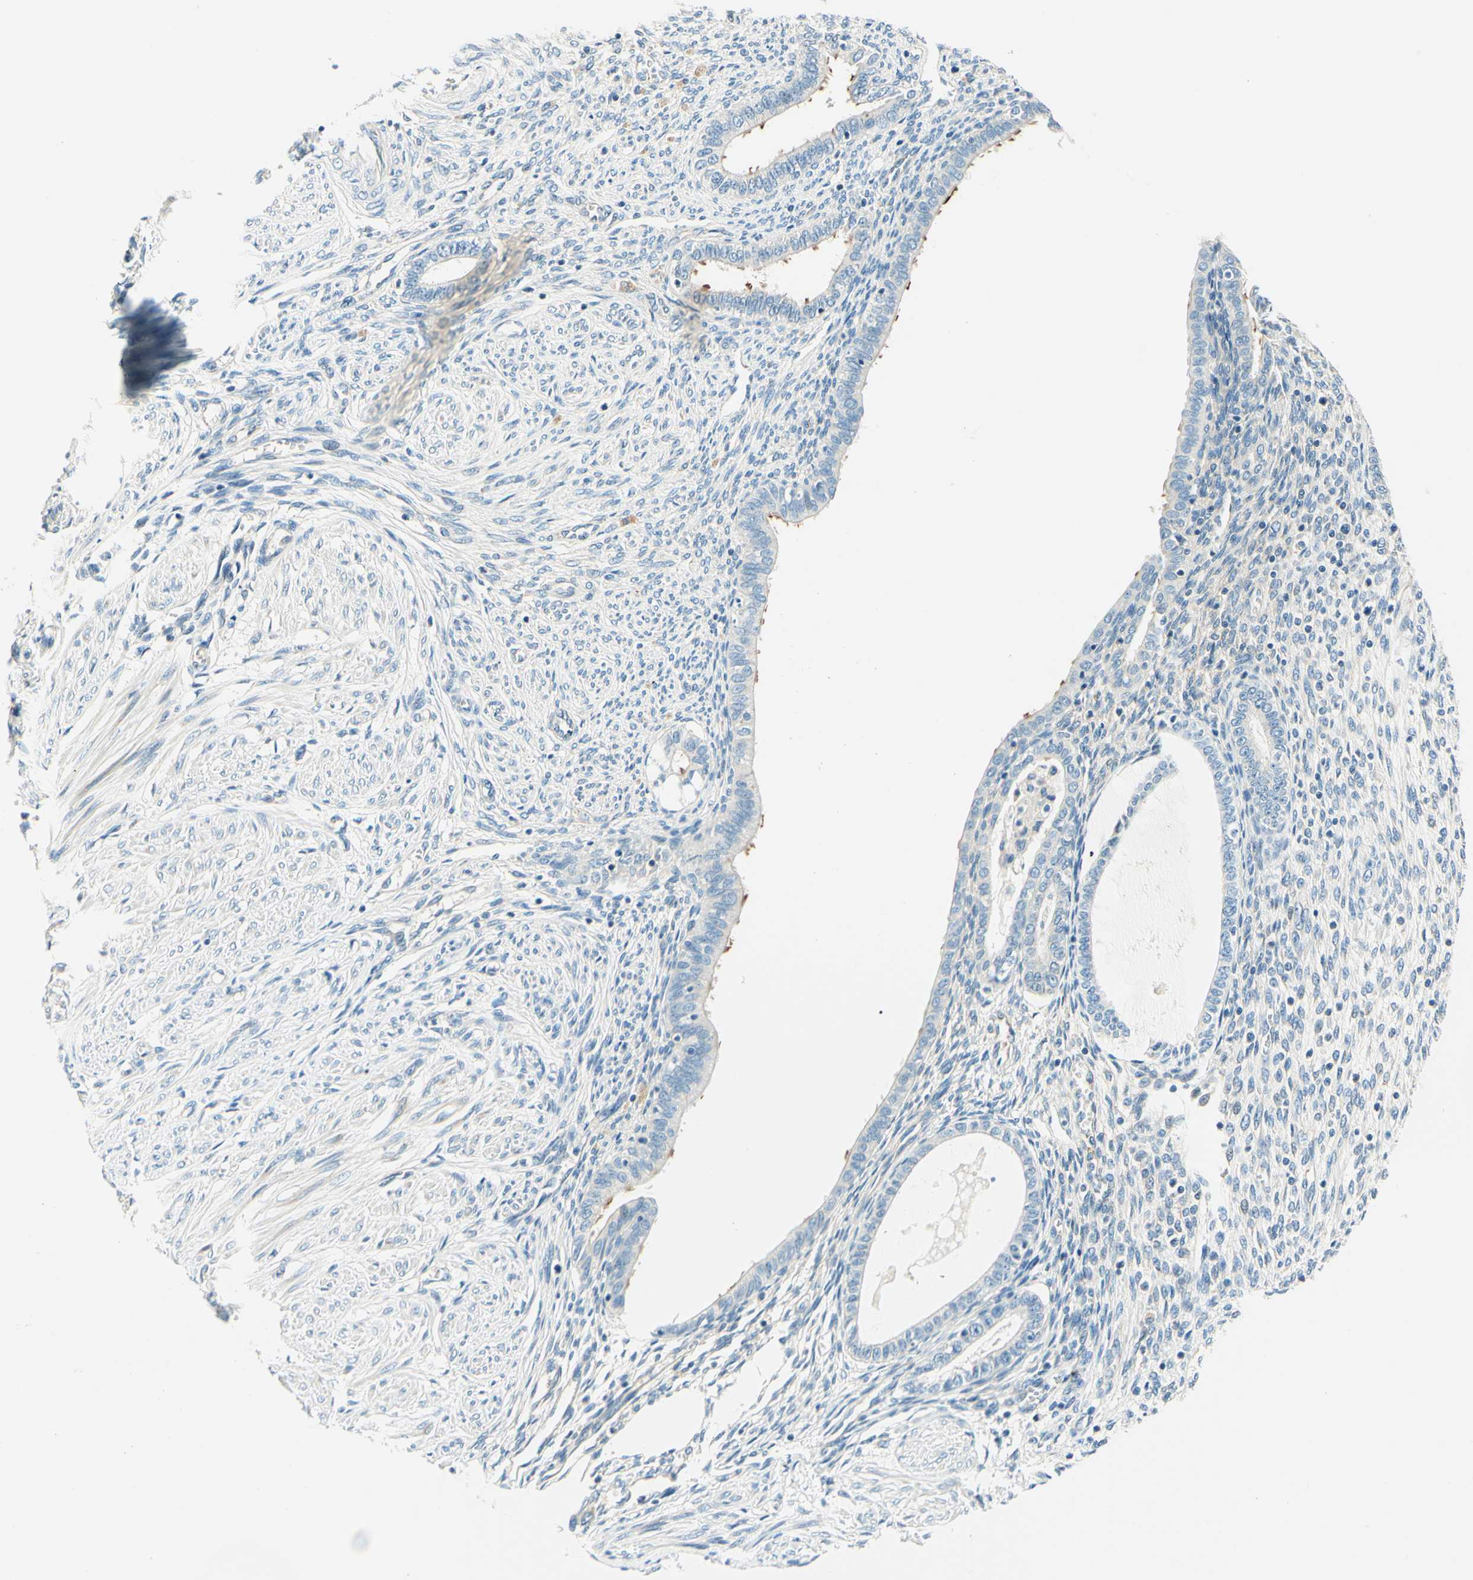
{"staining": {"intensity": "negative", "quantity": "none", "location": "none"}, "tissue": "endometrium", "cell_type": "Cells in endometrial stroma", "image_type": "normal", "snomed": [{"axis": "morphology", "description": "Normal tissue, NOS"}, {"axis": "topography", "description": "Endometrium"}], "caption": "Immunohistochemistry image of normal endometrium: human endometrium stained with DAB displays no significant protein expression in cells in endometrial stroma.", "gene": "TAOK2", "patient": {"sex": "female", "age": 72}}